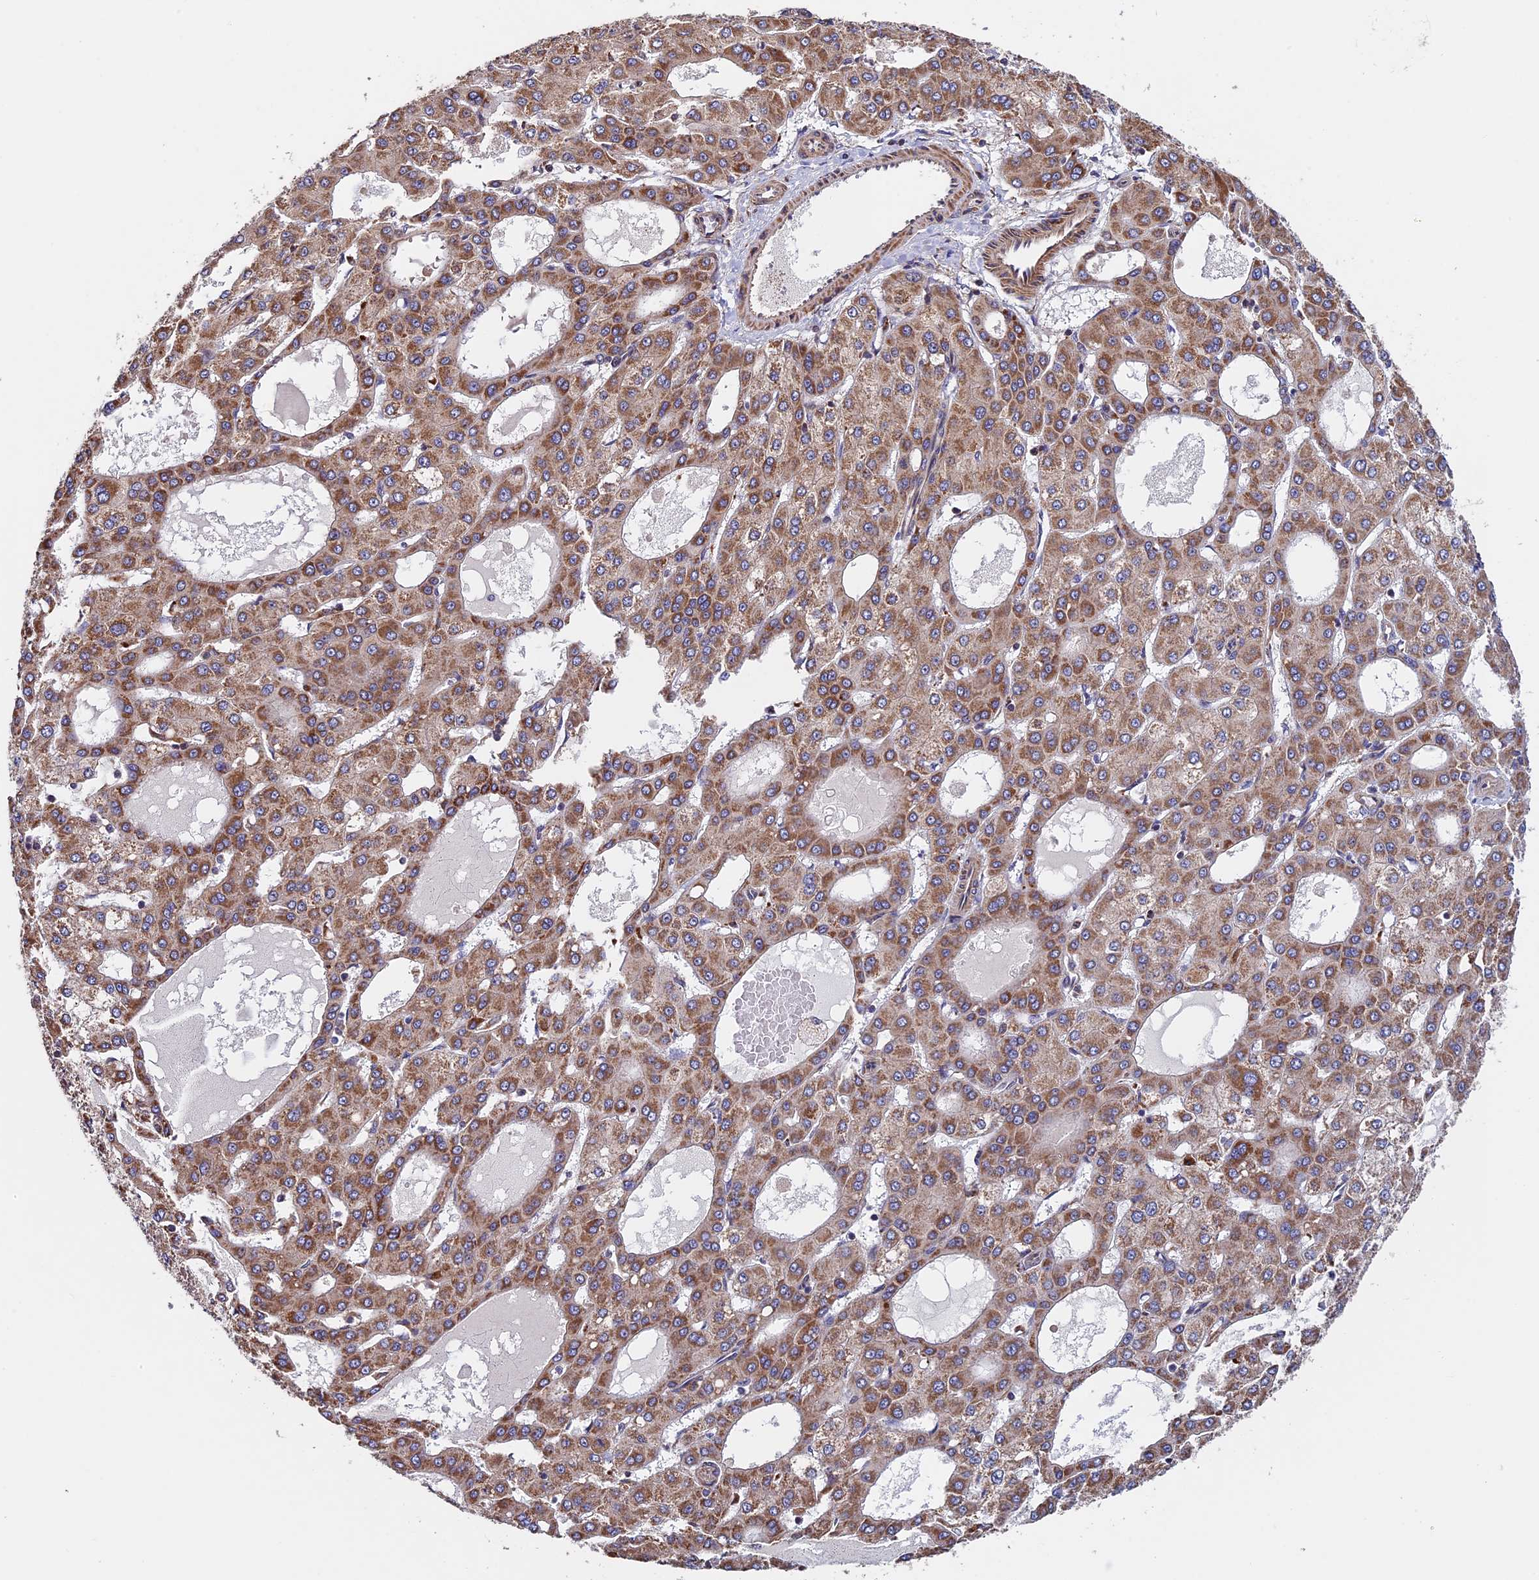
{"staining": {"intensity": "moderate", "quantity": ">75%", "location": "cytoplasmic/membranous"}, "tissue": "liver cancer", "cell_type": "Tumor cells", "image_type": "cancer", "snomed": [{"axis": "morphology", "description": "Carcinoma, Hepatocellular, NOS"}, {"axis": "topography", "description": "Liver"}], "caption": "Human liver cancer (hepatocellular carcinoma) stained for a protein (brown) reveals moderate cytoplasmic/membranous positive positivity in approximately >75% of tumor cells.", "gene": "RNF17", "patient": {"sex": "male", "age": 47}}